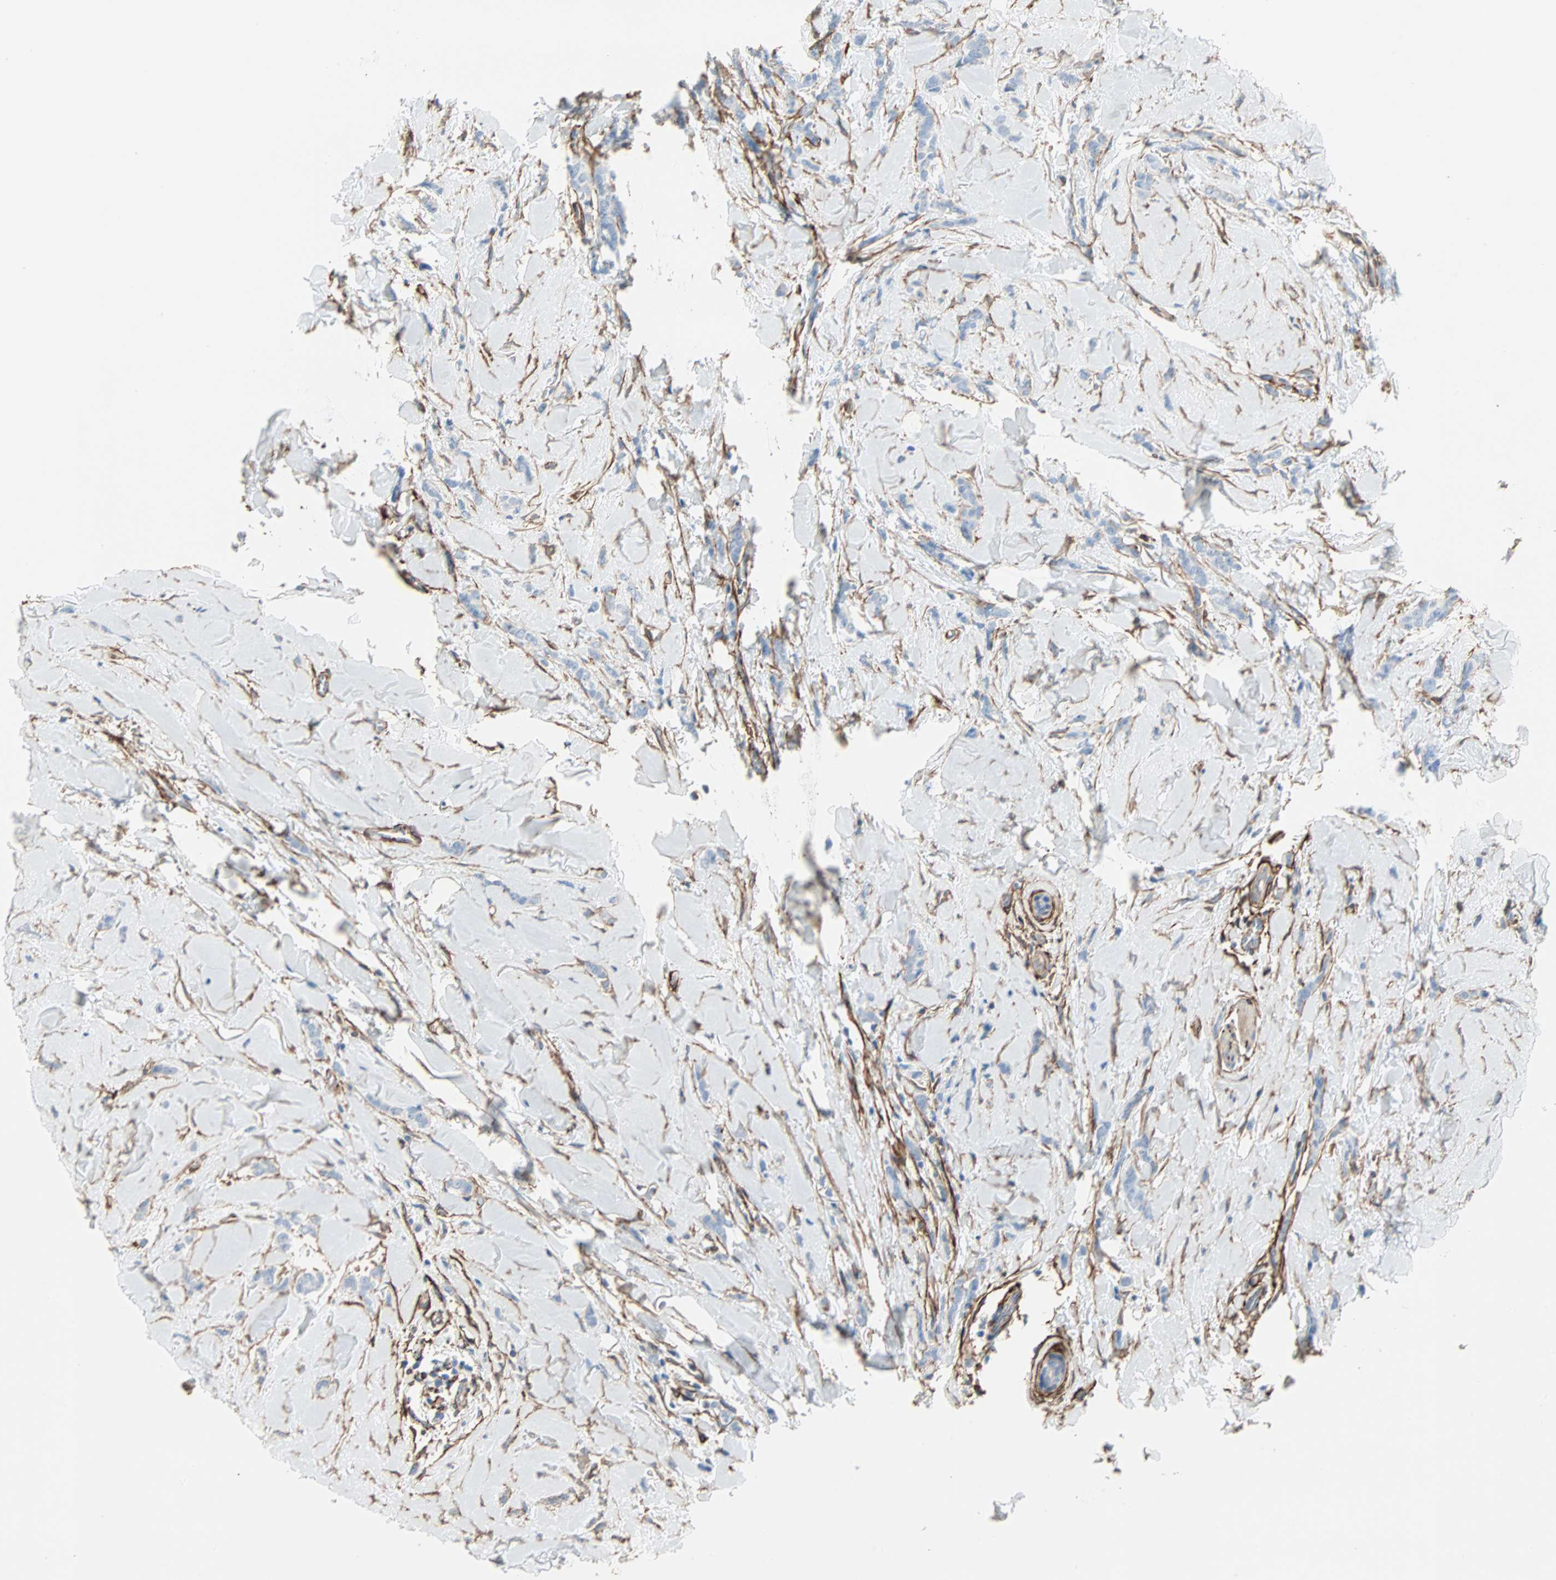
{"staining": {"intensity": "negative", "quantity": "none", "location": "none"}, "tissue": "breast cancer", "cell_type": "Tumor cells", "image_type": "cancer", "snomed": [{"axis": "morphology", "description": "Lobular carcinoma"}, {"axis": "topography", "description": "Skin"}, {"axis": "topography", "description": "Breast"}], "caption": "Breast cancer stained for a protein using immunohistochemistry displays no positivity tumor cells.", "gene": "EPB41L2", "patient": {"sex": "female", "age": 46}}